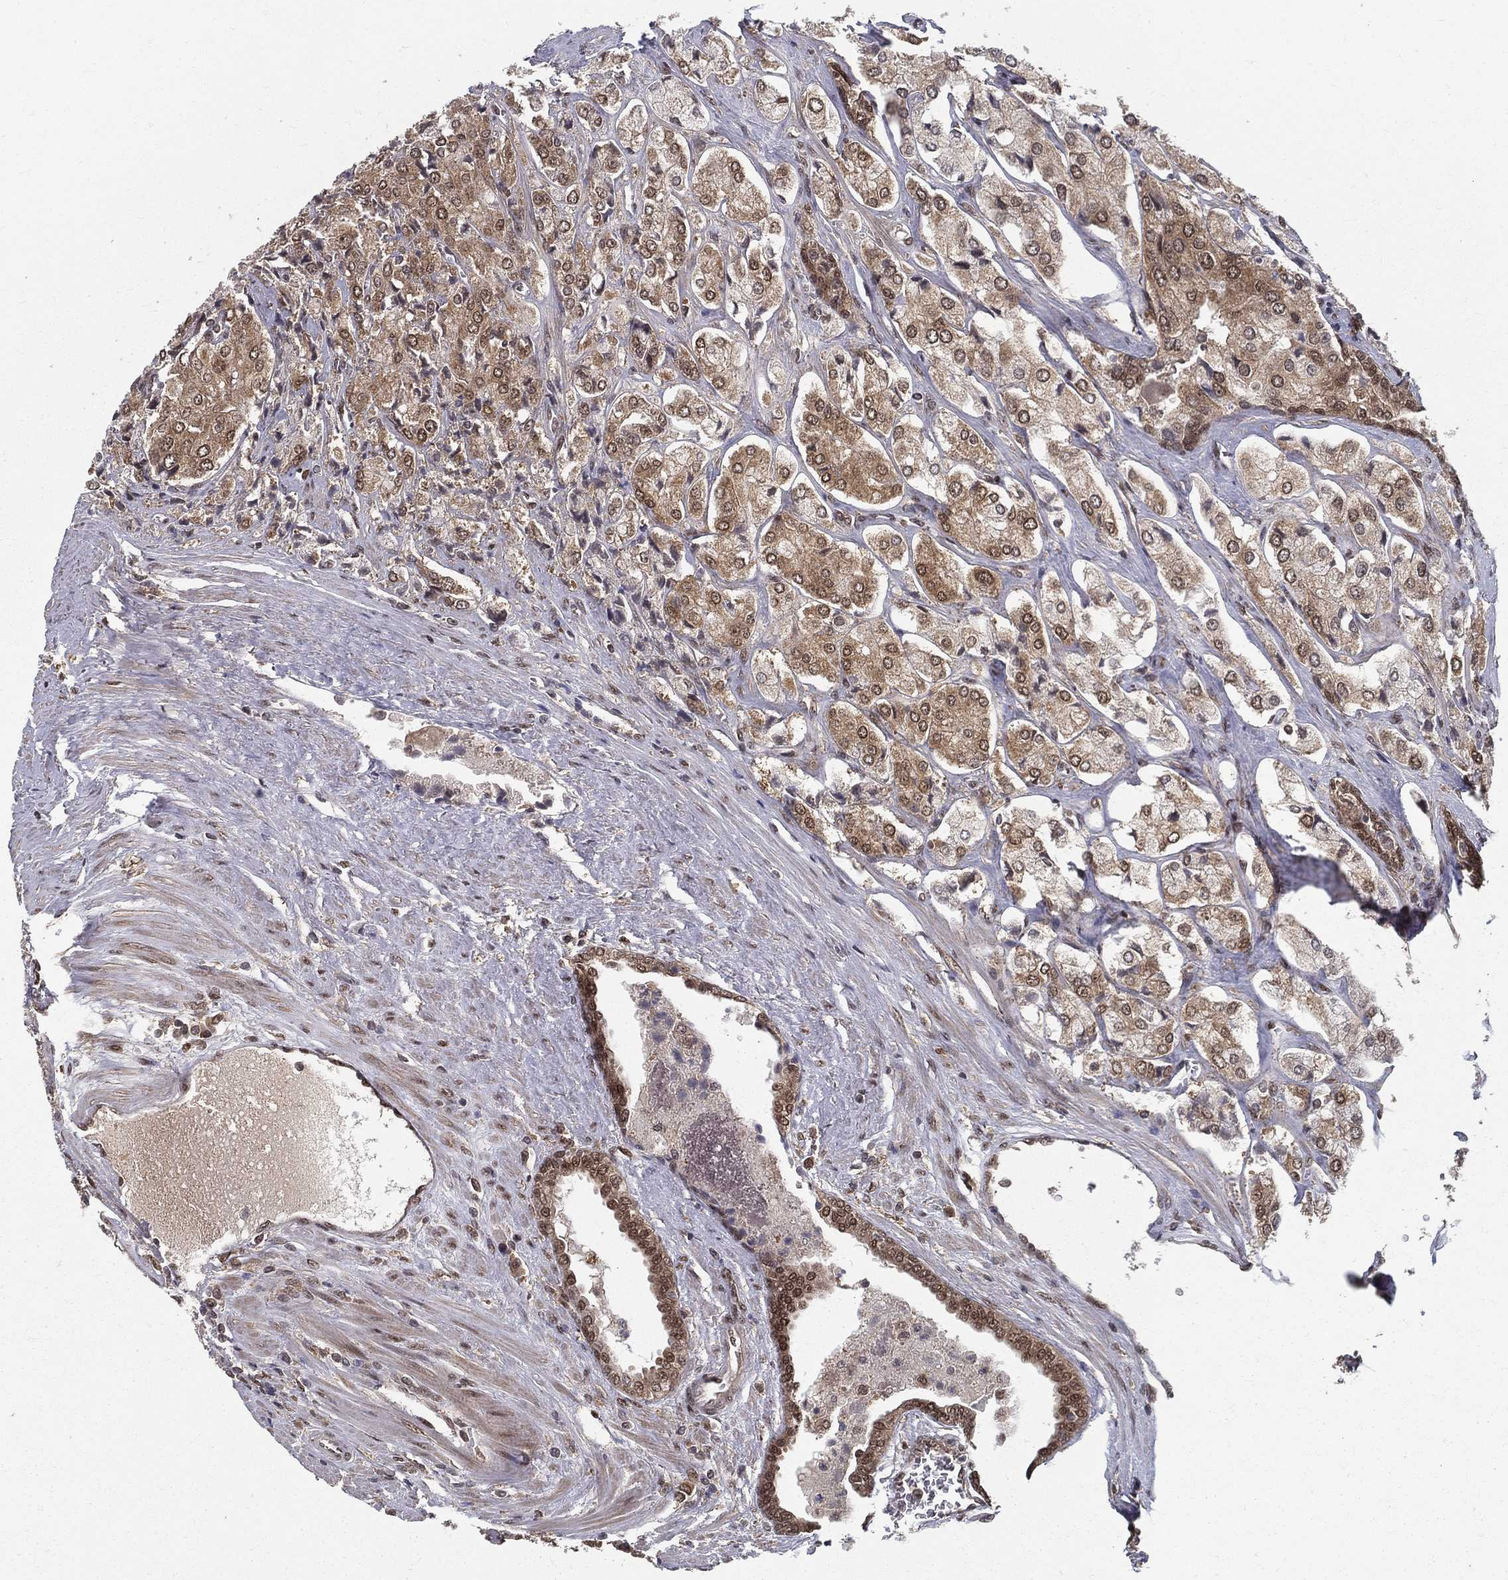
{"staining": {"intensity": "moderate", "quantity": "25%-75%", "location": "cytoplasmic/membranous"}, "tissue": "prostate cancer", "cell_type": "Tumor cells", "image_type": "cancer", "snomed": [{"axis": "morphology", "description": "Adenocarcinoma, NOS"}, {"axis": "topography", "description": "Prostate and seminal vesicle, NOS"}, {"axis": "topography", "description": "Prostate"}], "caption": "There is medium levels of moderate cytoplasmic/membranous positivity in tumor cells of prostate cancer, as demonstrated by immunohistochemical staining (brown color).", "gene": "CARM1", "patient": {"sex": "male", "age": 67}}